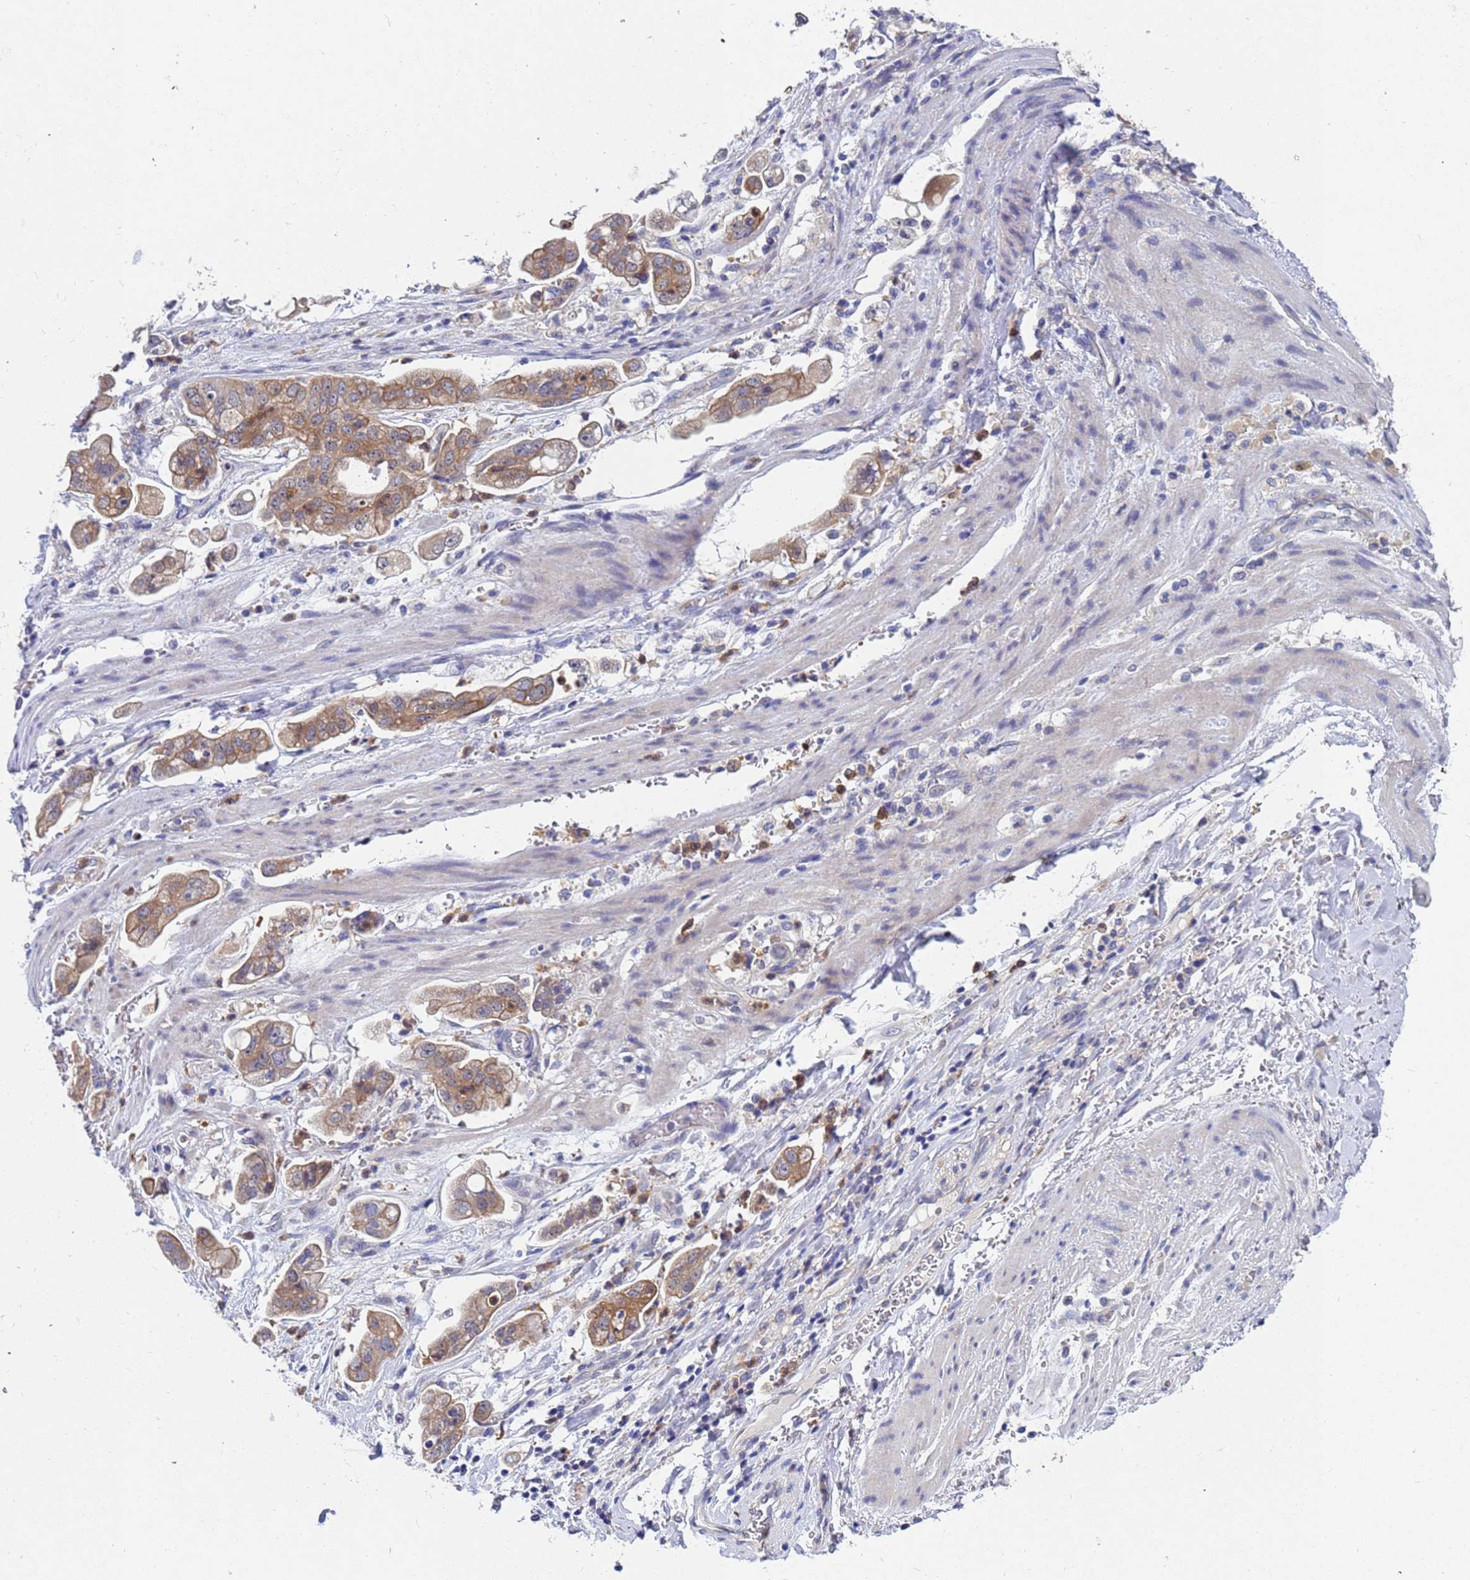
{"staining": {"intensity": "moderate", "quantity": ">75%", "location": "cytoplasmic/membranous"}, "tissue": "stomach cancer", "cell_type": "Tumor cells", "image_type": "cancer", "snomed": [{"axis": "morphology", "description": "Adenocarcinoma, NOS"}, {"axis": "topography", "description": "Stomach"}], "caption": "Immunohistochemistry (IHC) histopathology image of neoplastic tissue: stomach cancer stained using immunohistochemistry (IHC) shows medium levels of moderate protein expression localized specifically in the cytoplasmic/membranous of tumor cells, appearing as a cytoplasmic/membranous brown color.", "gene": "TTLL11", "patient": {"sex": "male", "age": 62}}